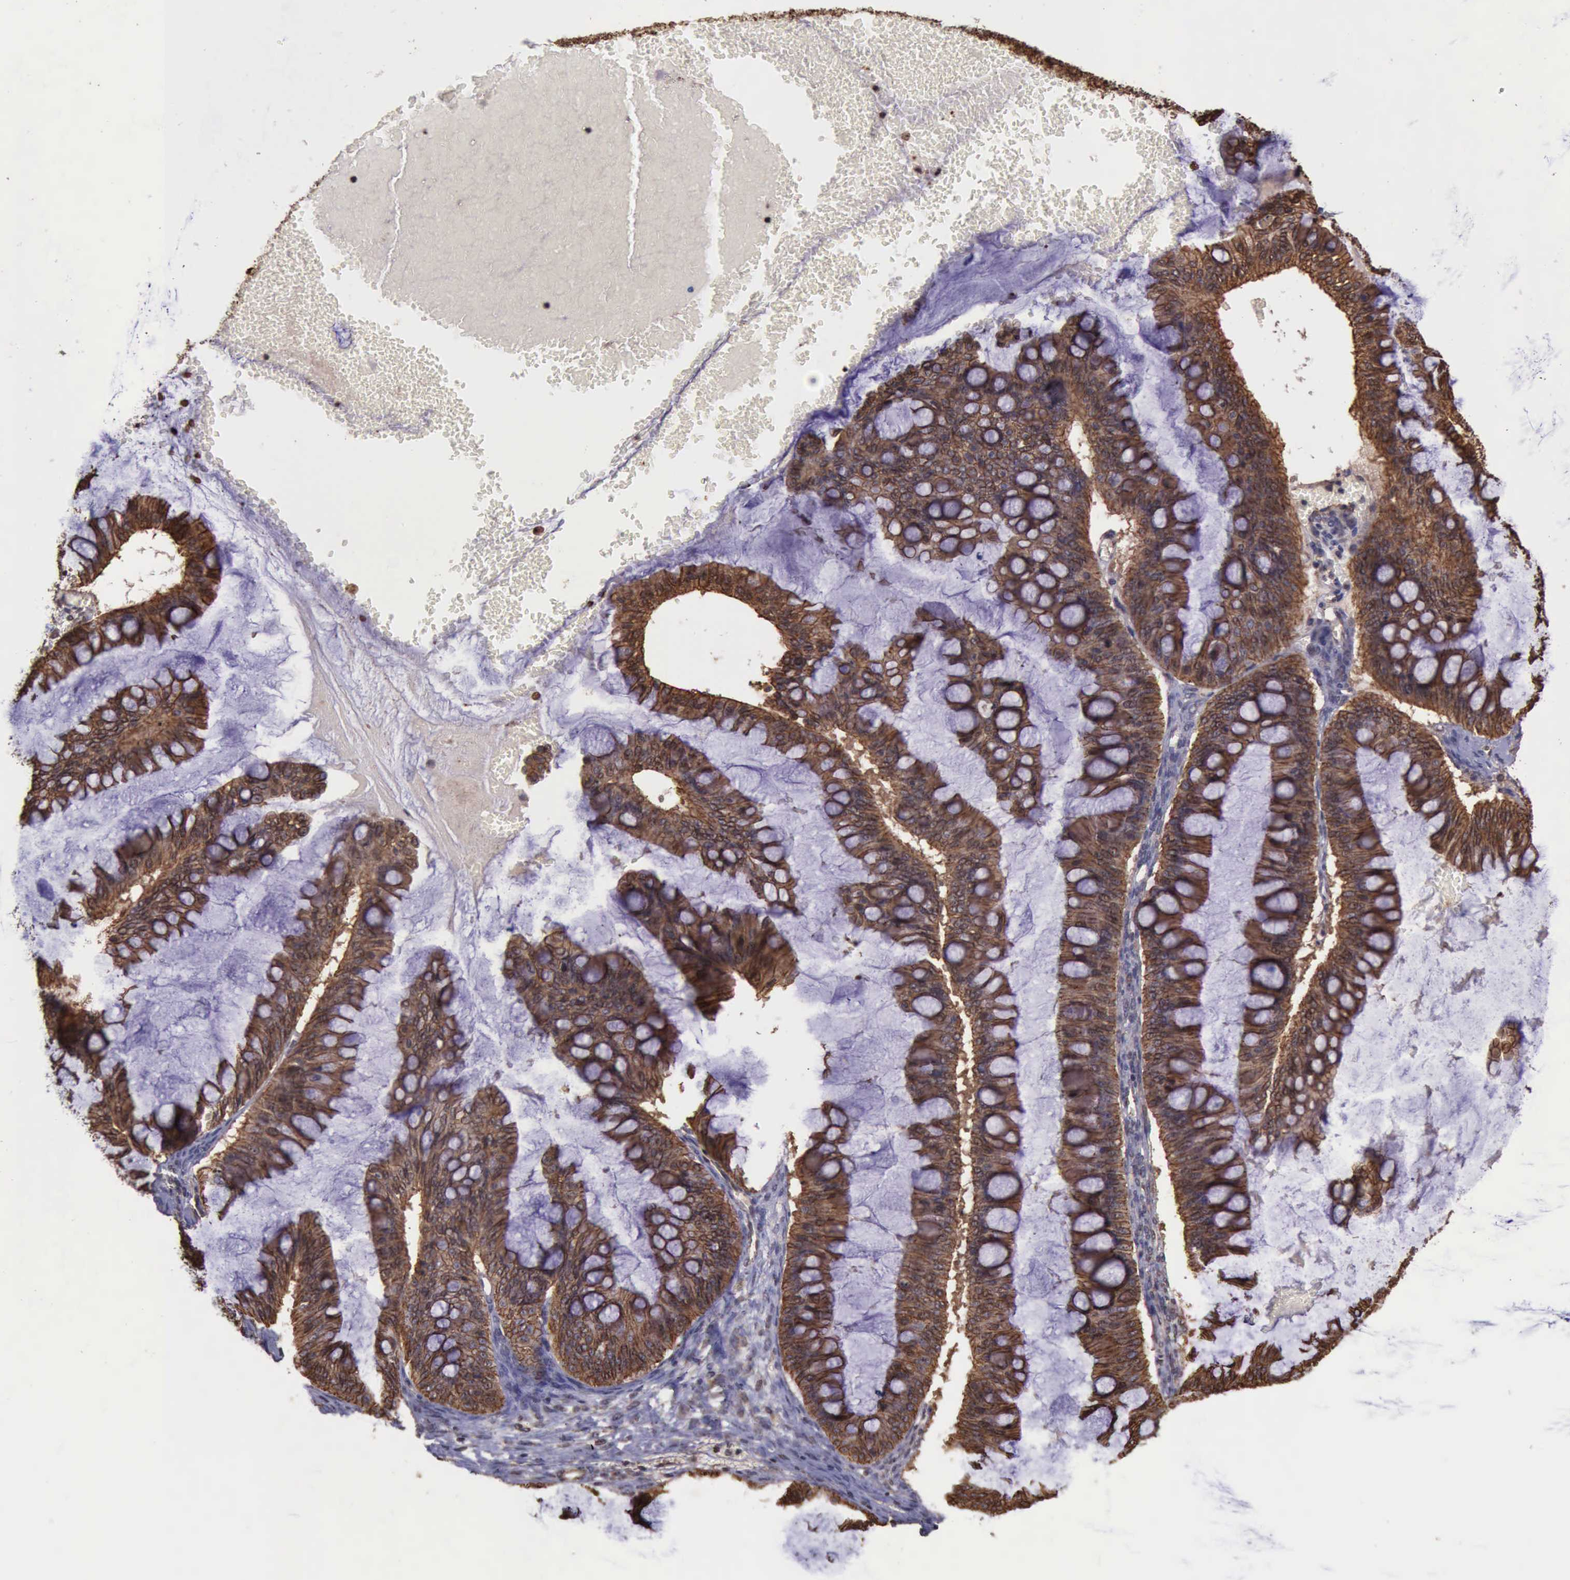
{"staining": {"intensity": "moderate", "quantity": ">75%", "location": "cytoplasmic/membranous"}, "tissue": "ovarian cancer", "cell_type": "Tumor cells", "image_type": "cancer", "snomed": [{"axis": "morphology", "description": "Cystadenocarcinoma, mucinous, NOS"}, {"axis": "topography", "description": "Ovary"}], "caption": "A medium amount of moderate cytoplasmic/membranous positivity is identified in about >75% of tumor cells in ovarian cancer (mucinous cystadenocarcinoma) tissue.", "gene": "CTNNB1", "patient": {"sex": "female", "age": 73}}